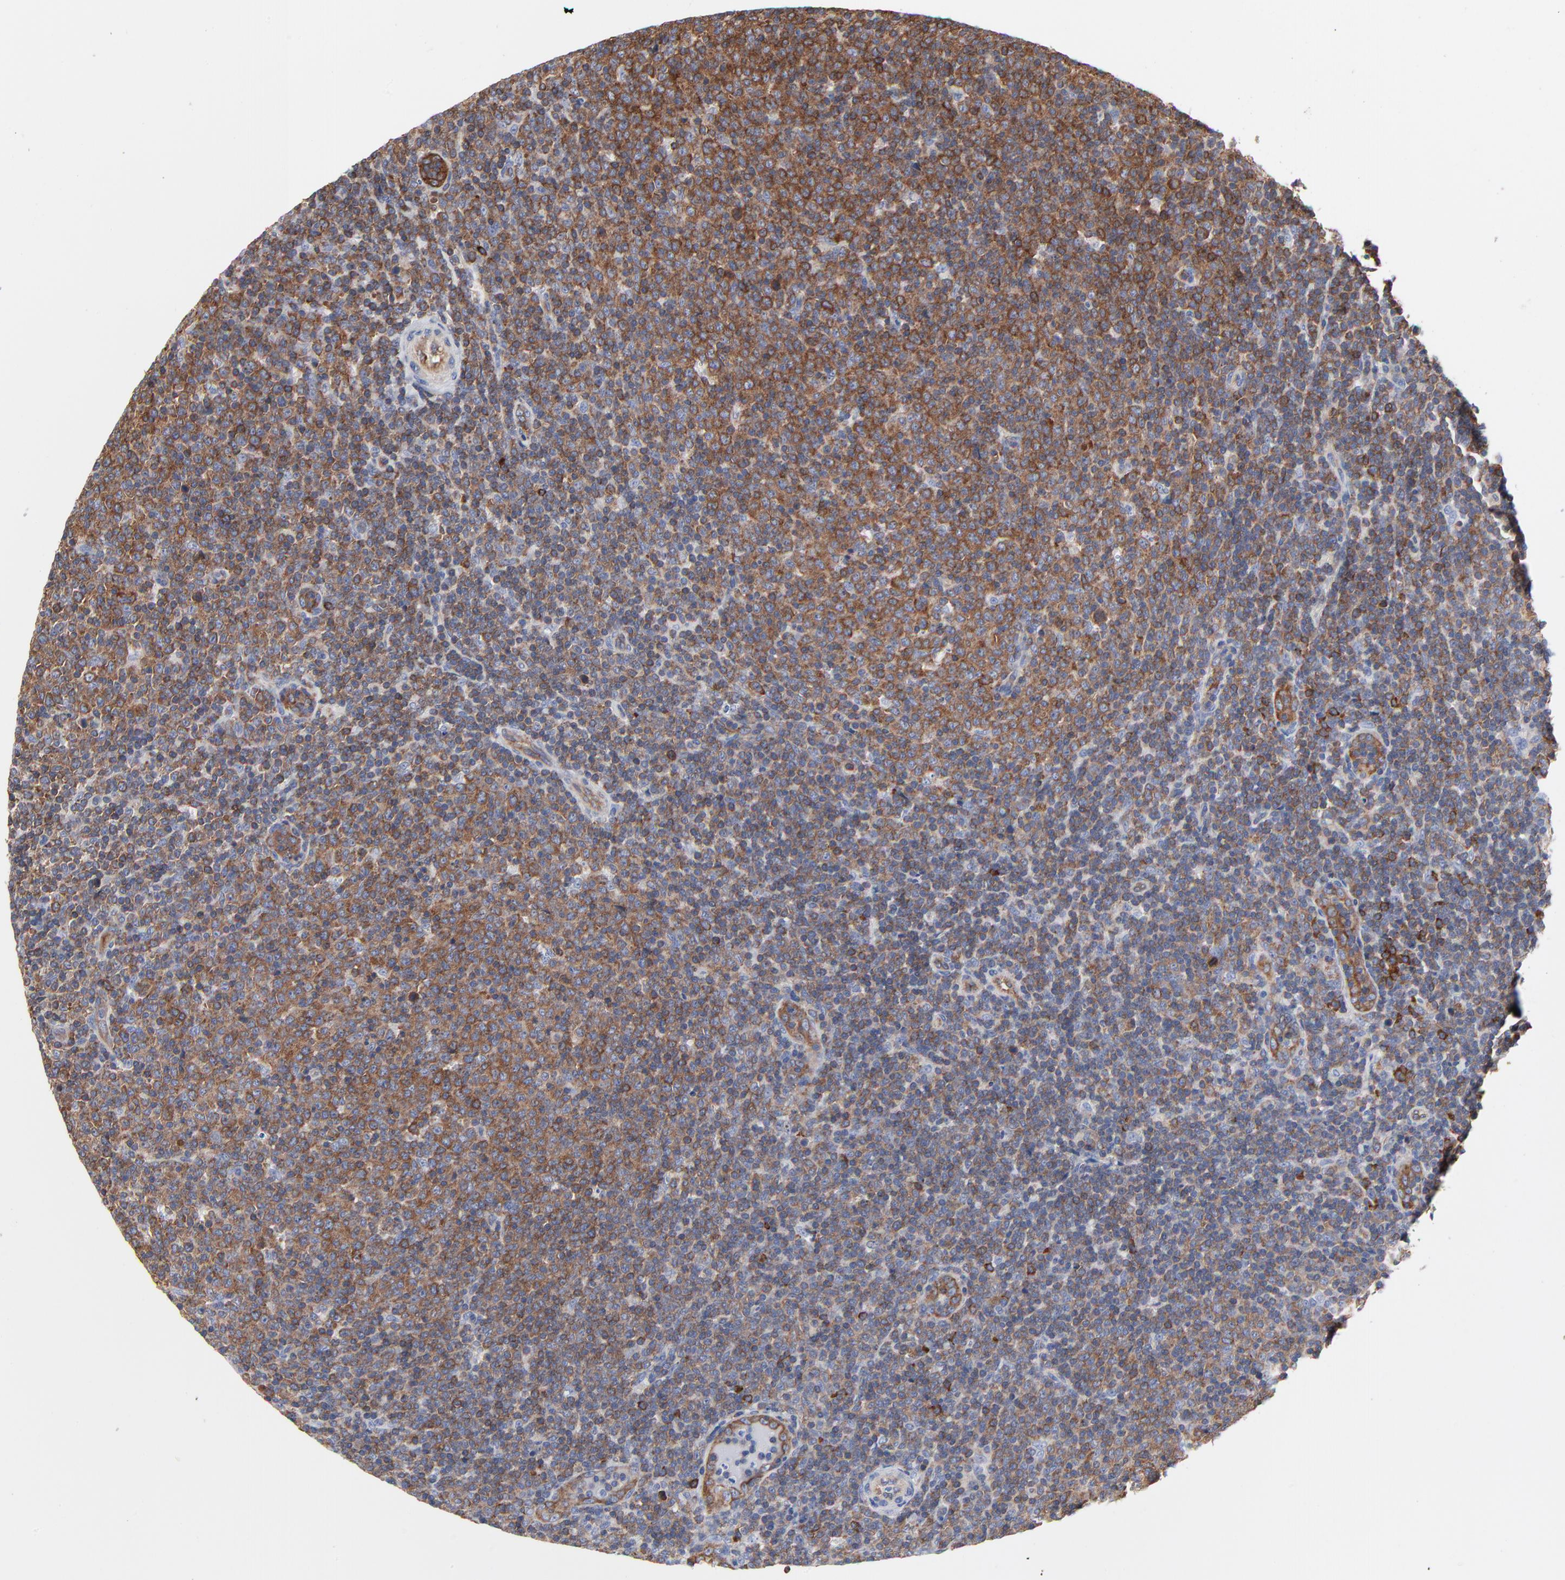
{"staining": {"intensity": "moderate", "quantity": ">75%", "location": "cytoplasmic/membranous"}, "tissue": "lymphoma", "cell_type": "Tumor cells", "image_type": "cancer", "snomed": [{"axis": "morphology", "description": "Malignant lymphoma, non-Hodgkin's type, Low grade"}, {"axis": "topography", "description": "Lymph node"}], "caption": "IHC image of neoplastic tissue: human malignant lymphoma, non-Hodgkin's type (low-grade) stained using immunohistochemistry (IHC) shows medium levels of moderate protein expression localized specifically in the cytoplasmic/membranous of tumor cells, appearing as a cytoplasmic/membranous brown color.", "gene": "CD2AP", "patient": {"sex": "male", "age": 70}}